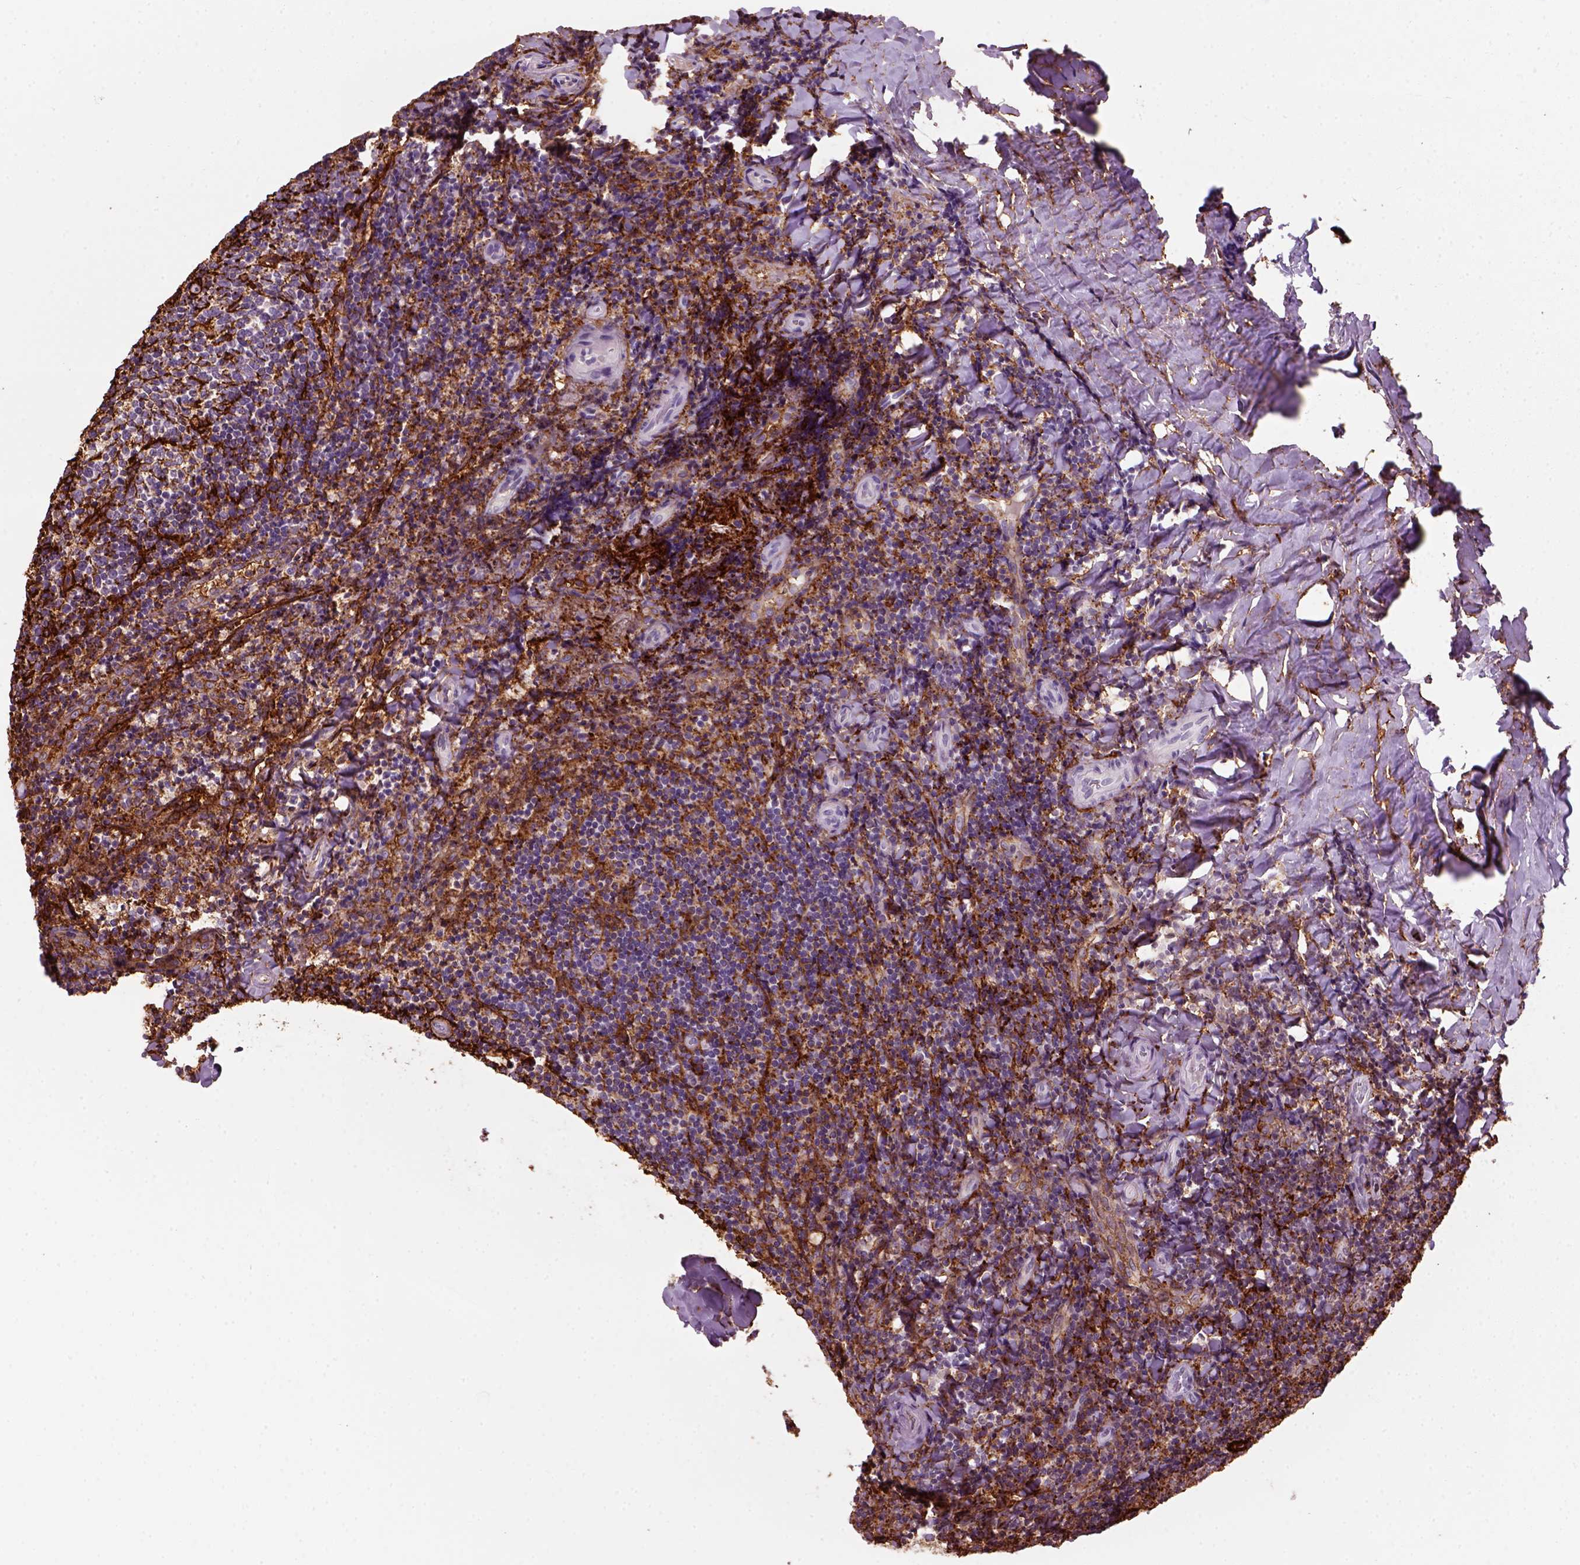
{"staining": {"intensity": "strong", "quantity": "25%-75%", "location": "cytoplasmic/membranous"}, "tissue": "tonsil", "cell_type": "Germinal center cells", "image_type": "normal", "snomed": [{"axis": "morphology", "description": "Normal tissue, NOS"}, {"axis": "topography", "description": "Tonsil"}], "caption": "An immunohistochemistry (IHC) histopathology image of normal tissue is shown. Protein staining in brown highlights strong cytoplasmic/membranous positivity in tonsil within germinal center cells.", "gene": "MARCKS", "patient": {"sex": "female", "age": 10}}